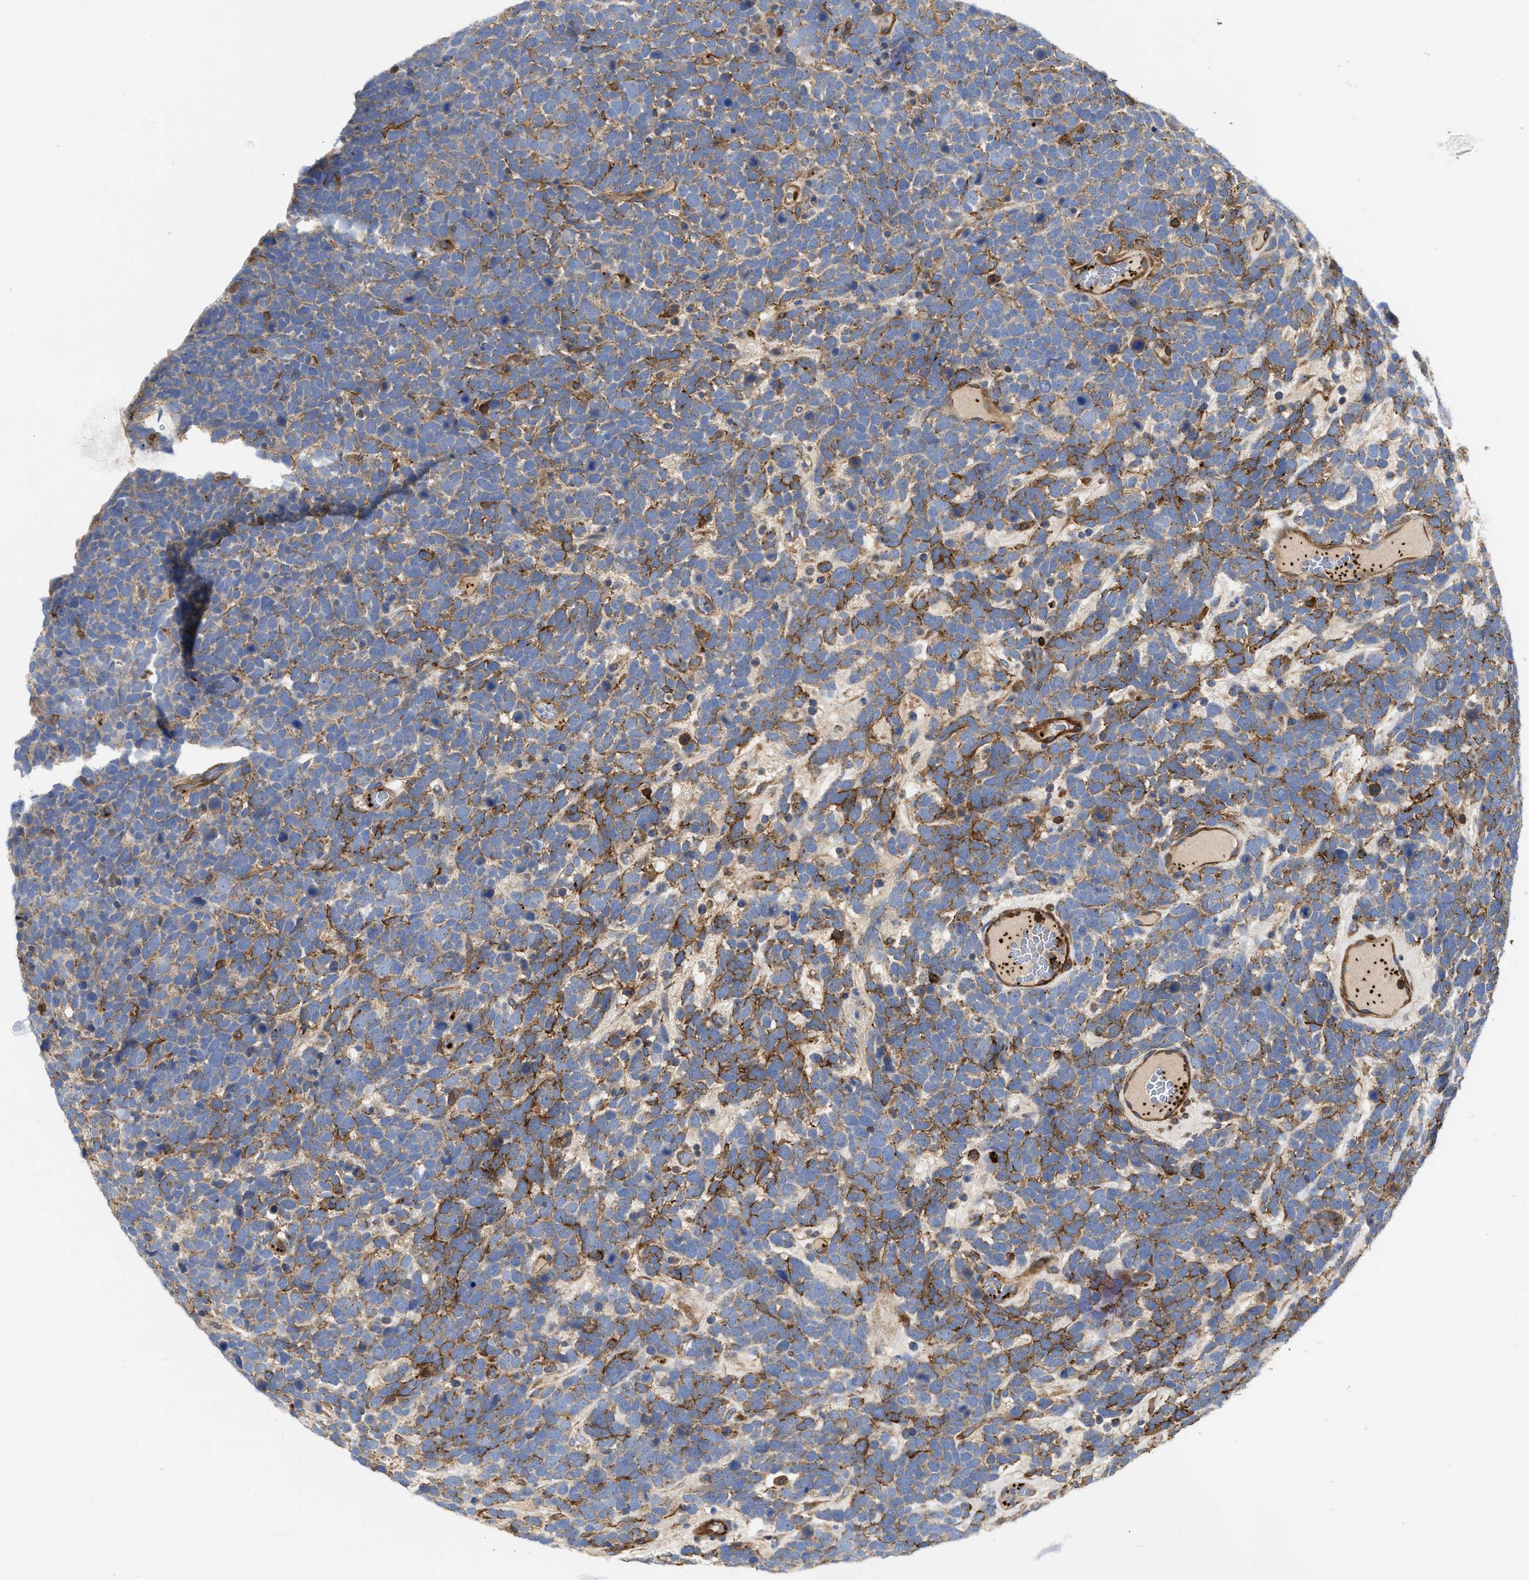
{"staining": {"intensity": "moderate", "quantity": "<25%", "location": "cytoplasmic/membranous"}, "tissue": "urothelial cancer", "cell_type": "Tumor cells", "image_type": "cancer", "snomed": [{"axis": "morphology", "description": "Urothelial carcinoma, High grade"}, {"axis": "topography", "description": "Urinary bladder"}], "caption": "DAB (3,3'-diaminobenzidine) immunohistochemical staining of urothelial carcinoma (high-grade) demonstrates moderate cytoplasmic/membranous protein staining in about <25% of tumor cells.", "gene": "HS3ST5", "patient": {"sex": "female", "age": 82}}